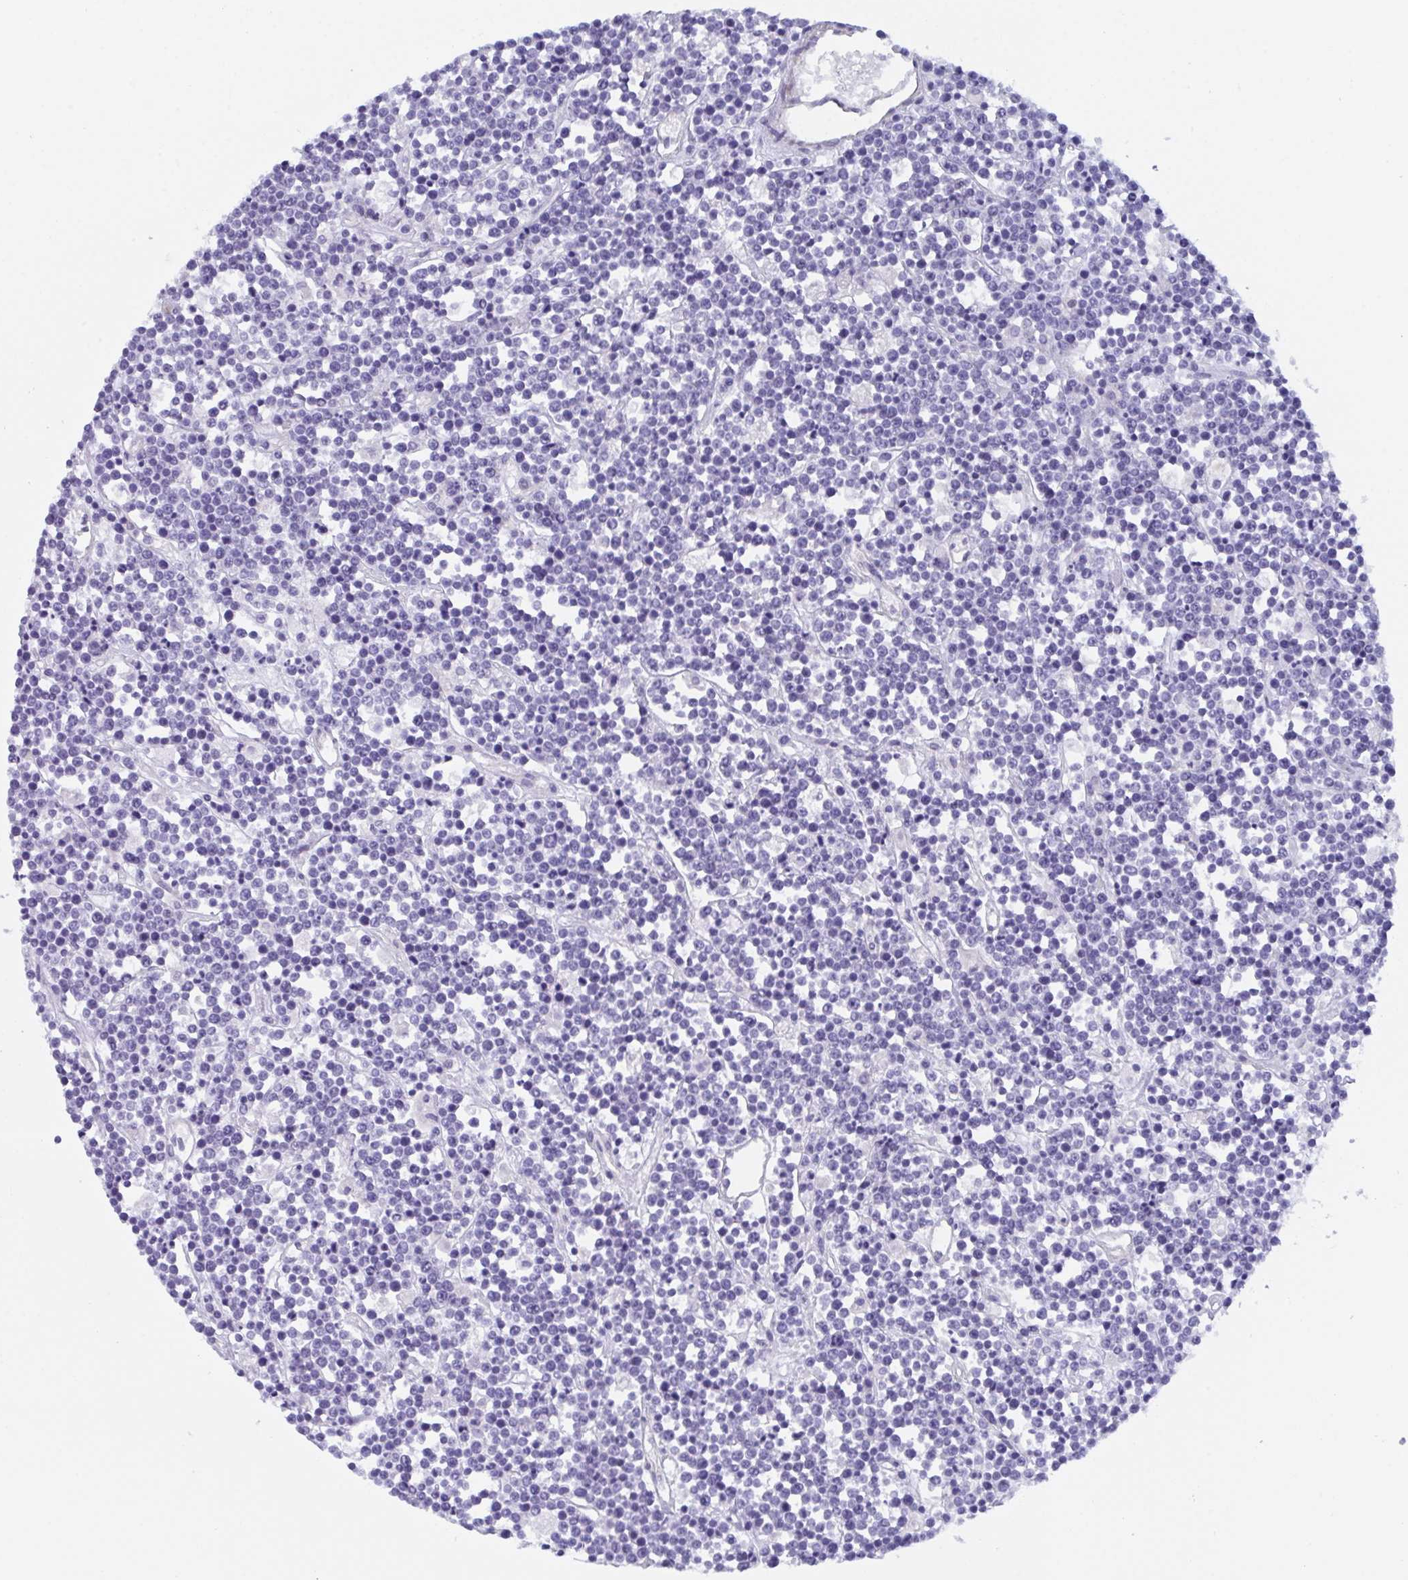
{"staining": {"intensity": "negative", "quantity": "none", "location": "none"}, "tissue": "lymphoma", "cell_type": "Tumor cells", "image_type": "cancer", "snomed": [{"axis": "morphology", "description": "Malignant lymphoma, non-Hodgkin's type, High grade"}, {"axis": "topography", "description": "Ovary"}], "caption": "This is a photomicrograph of IHC staining of high-grade malignant lymphoma, non-Hodgkin's type, which shows no staining in tumor cells.", "gene": "CEP170B", "patient": {"sex": "female", "age": 56}}